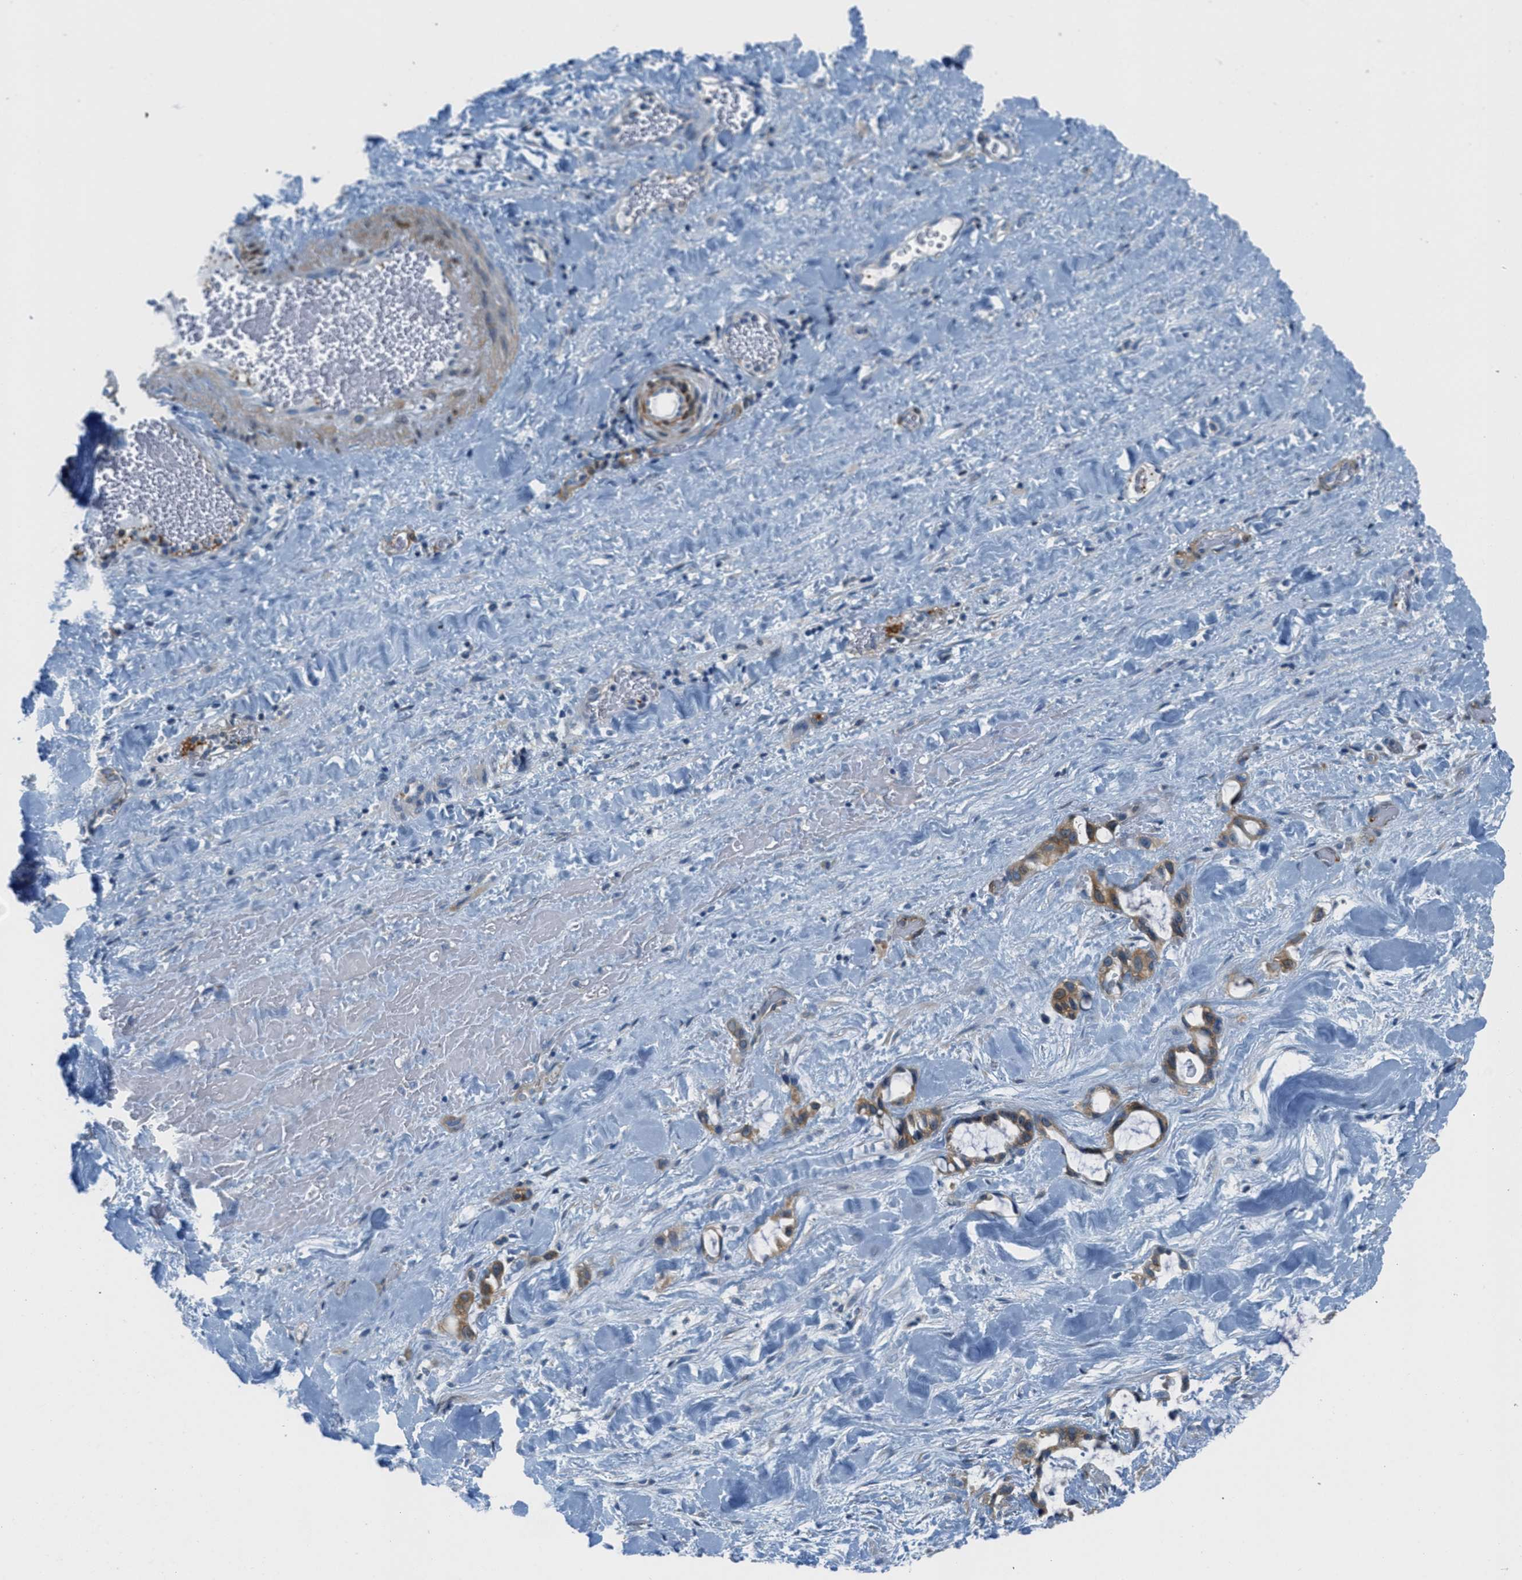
{"staining": {"intensity": "moderate", "quantity": ">75%", "location": "cytoplasmic/membranous"}, "tissue": "liver cancer", "cell_type": "Tumor cells", "image_type": "cancer", "snomed": [{"axis": "morphology", "description": "Cholangiocarcinoma"}, {"axis": "topography", "description": "Liver"}], "caption": "Protein expression analysis of human cholangiocarcinoma (liver) reveals moderate cytoplasmic/membranous staining in approximately >75% of tumor cells. Using DAB (3,3'-diaminobenzidine) (brown) and hematoxylin (blue) stains, captured at high magnification using brightfield microscopy.", "gene": "MAPRE2", "patient": {"sex": "female", "age": 65}}